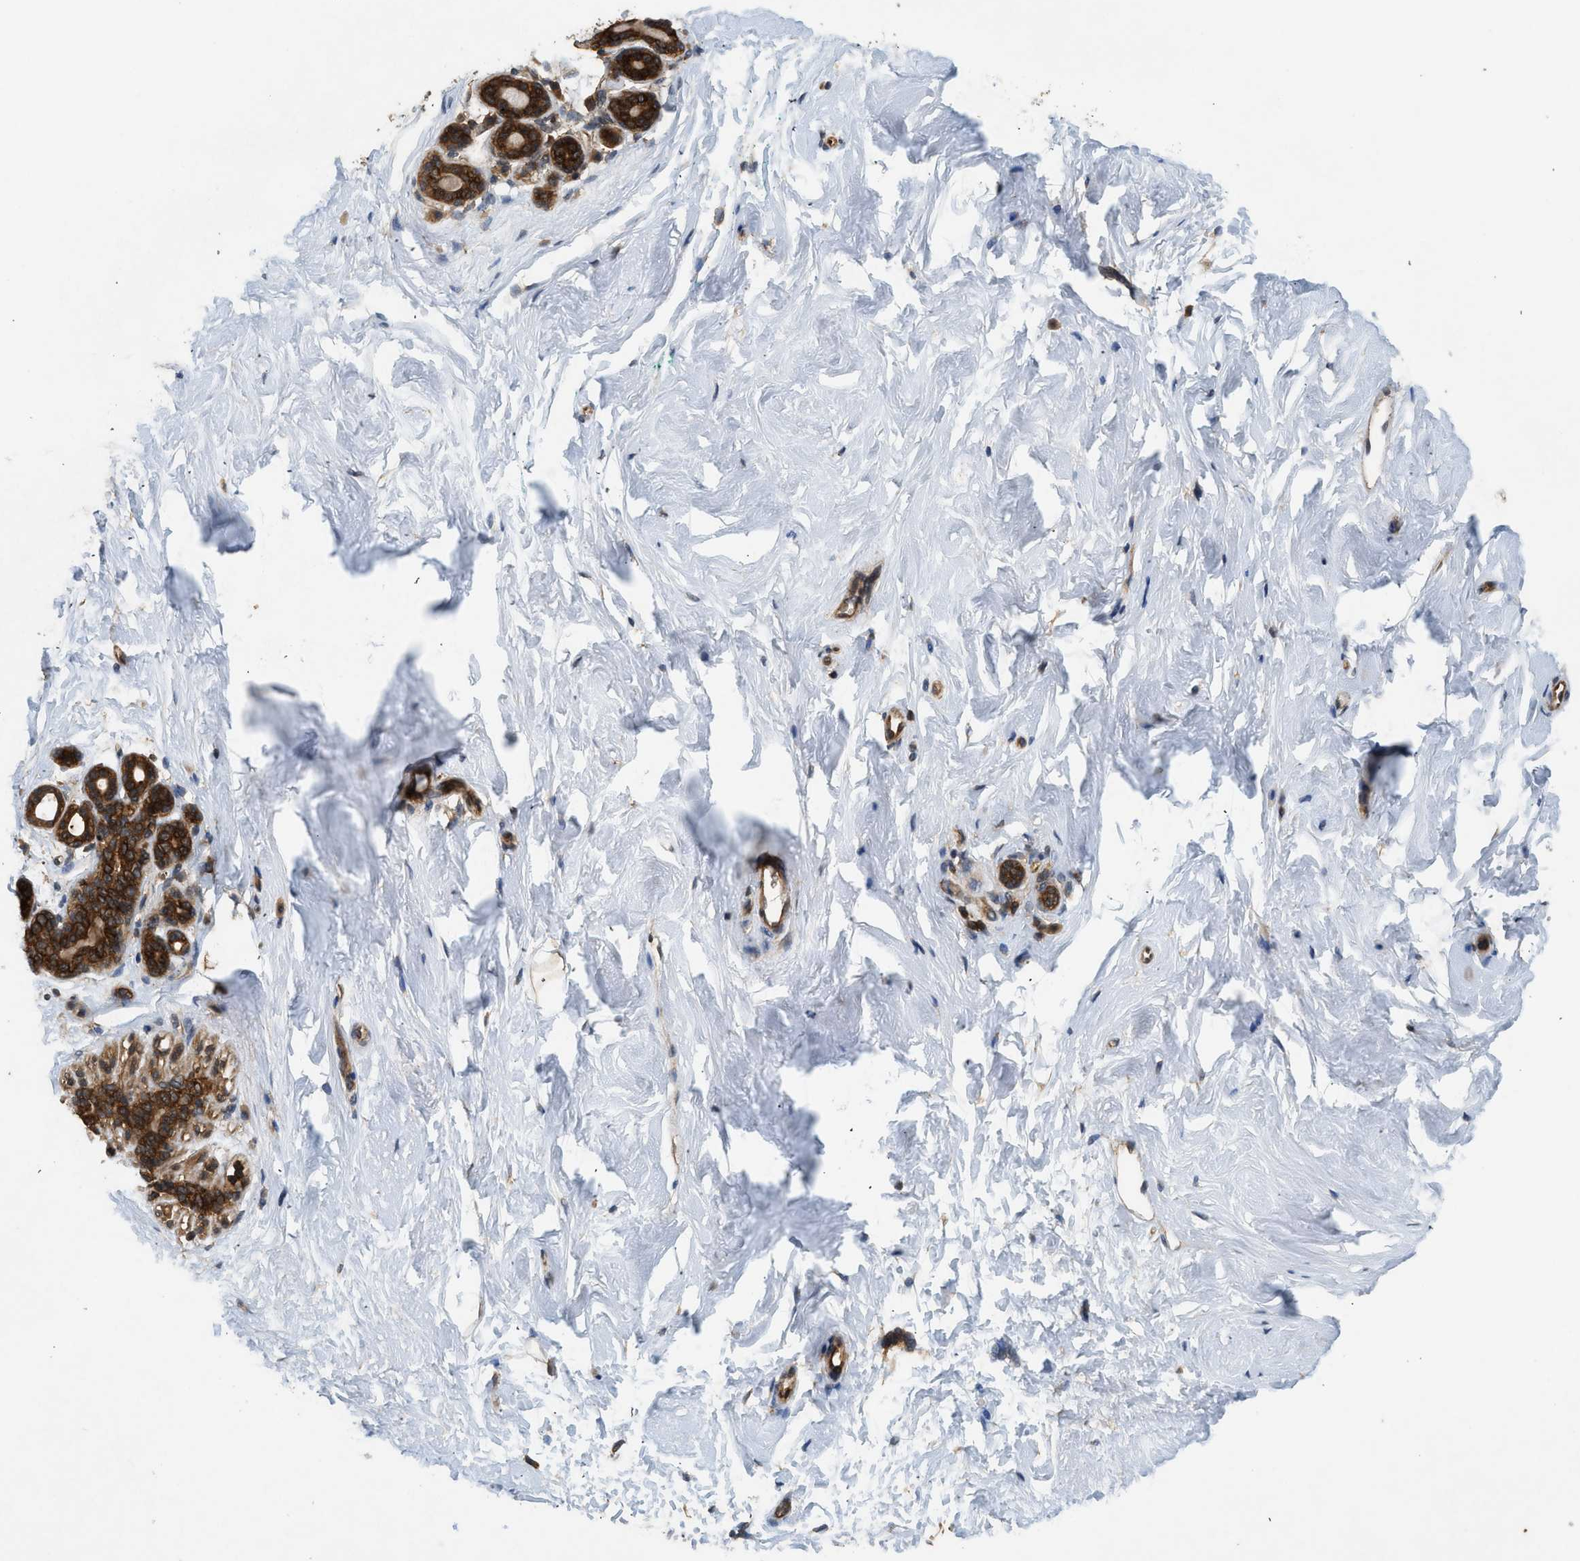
{"staining": {"intensity": "weak", "quantity": "25%-75%", "location": "cytoplasmic/membranous"}, "tissue": "breast", "cell_type": "Adipocytes", "image_type": "normal", "snomed": [{"axis": "morphology", "description": "Normal tissue, NOS"}, {"axis": "topography", "description": "Breast"}], "caption": "Weak cytoplasmic/membranous protein expression is seen in about 25%-75% of adipocytes in breast. The protein is shown in brown color, while the nuclei are stained blue.", "gene": "OXSR1", "patient": {"sex": "female", "age": 52}}